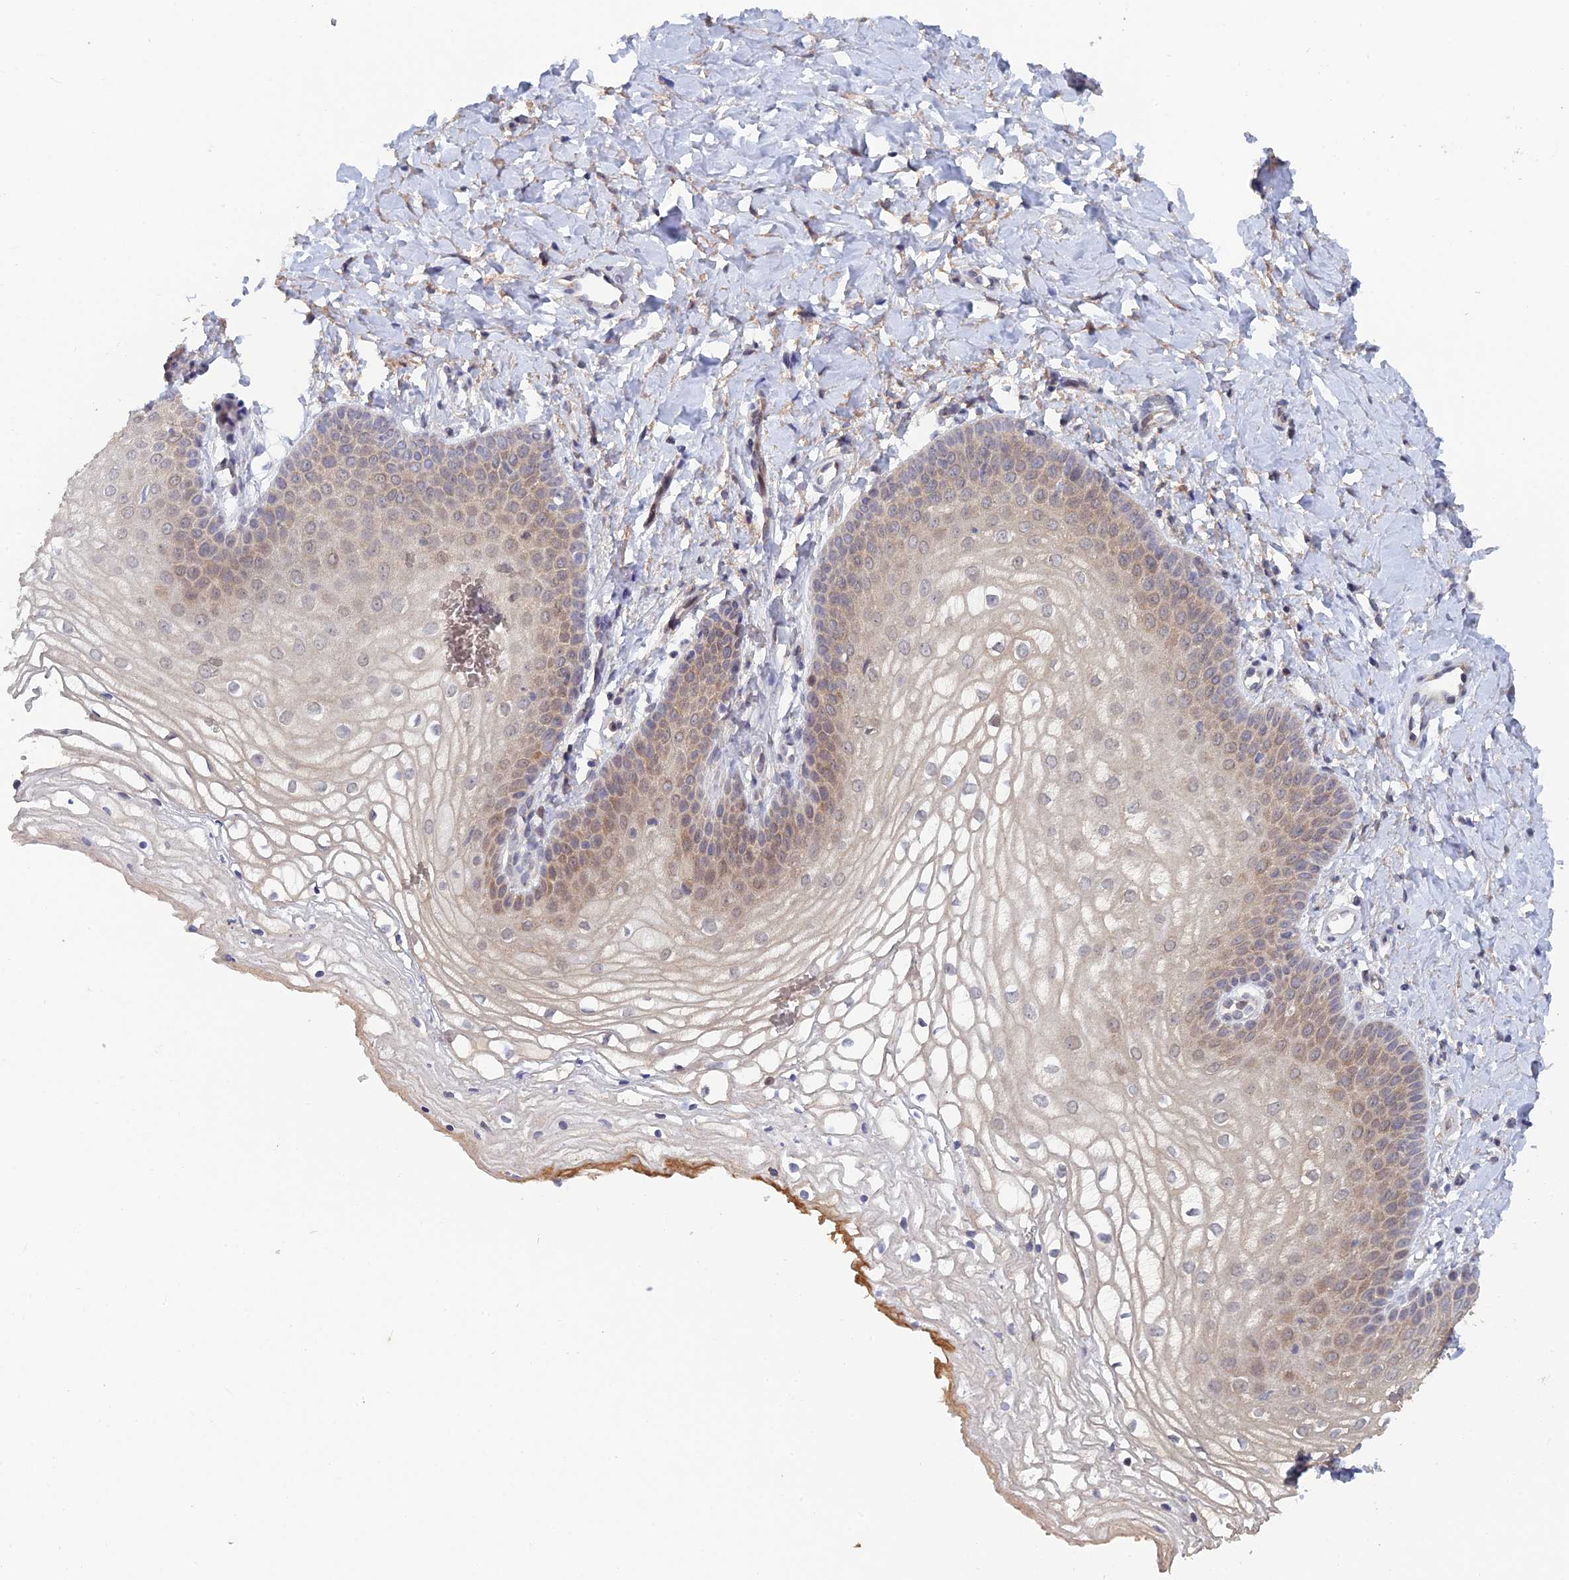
{"staining": {"intensity": "weak", "quantity": "25%-75%", "location": "cytoplasmic/membranous"}, "tissue": "vagina", "cell_type": "Squamous epithelial cells", "image_type": "normal", "snomed": [{"axis": "morphology", "description": "Normal tissue, NOS"}, {"axis": "topography", "description": "Vagina"}], "caption": "Weak cytoplasmic/membranous positivity for a protein is identified in approximately 25%-75% of squamous epithelial cells of normal vagina using immunohistochemistry (IHC).", "gene": "SRA1", "patient": {"sex": "female", "age": 68}}